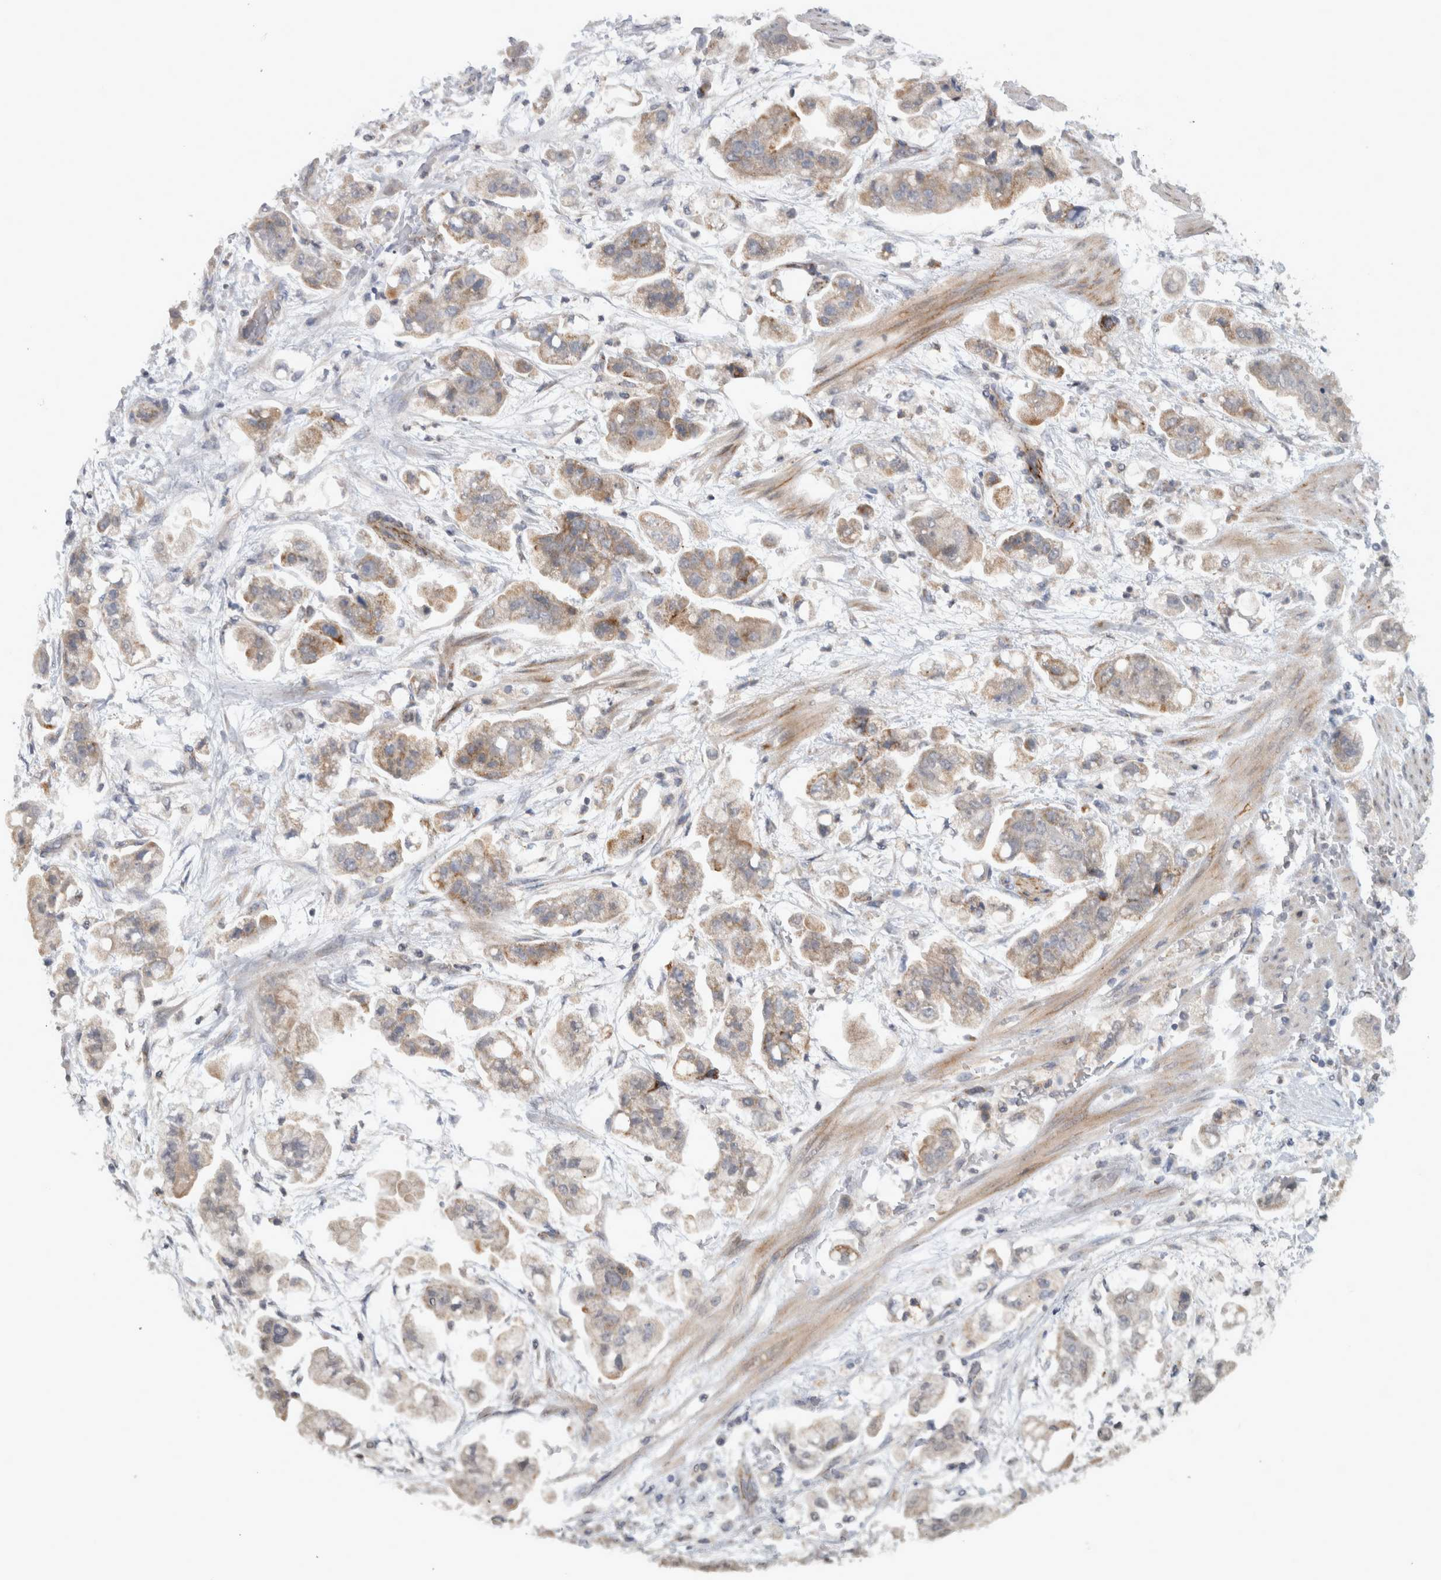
{"staining": {"intensity": "weak", "quantity": ">75%", "location": "cytoplasmic/membranous"}, "tissue": "stomach cancer", "cell_type": "Tumor cells", "image_type": "cancer", "snomed": [{"axis": "morphology", "description": "Adenocarcinoma, NOS"}, {"axis": "topography", "description": "Stomach"}], "caption": "This is an image of IHC staining of adenocarcinoma (stomach), which shows weak staining in the cytoplasmic/membranous of tumor cells.", "gene": "RAB18", "patient": {"sex": "male", "age": 62}}